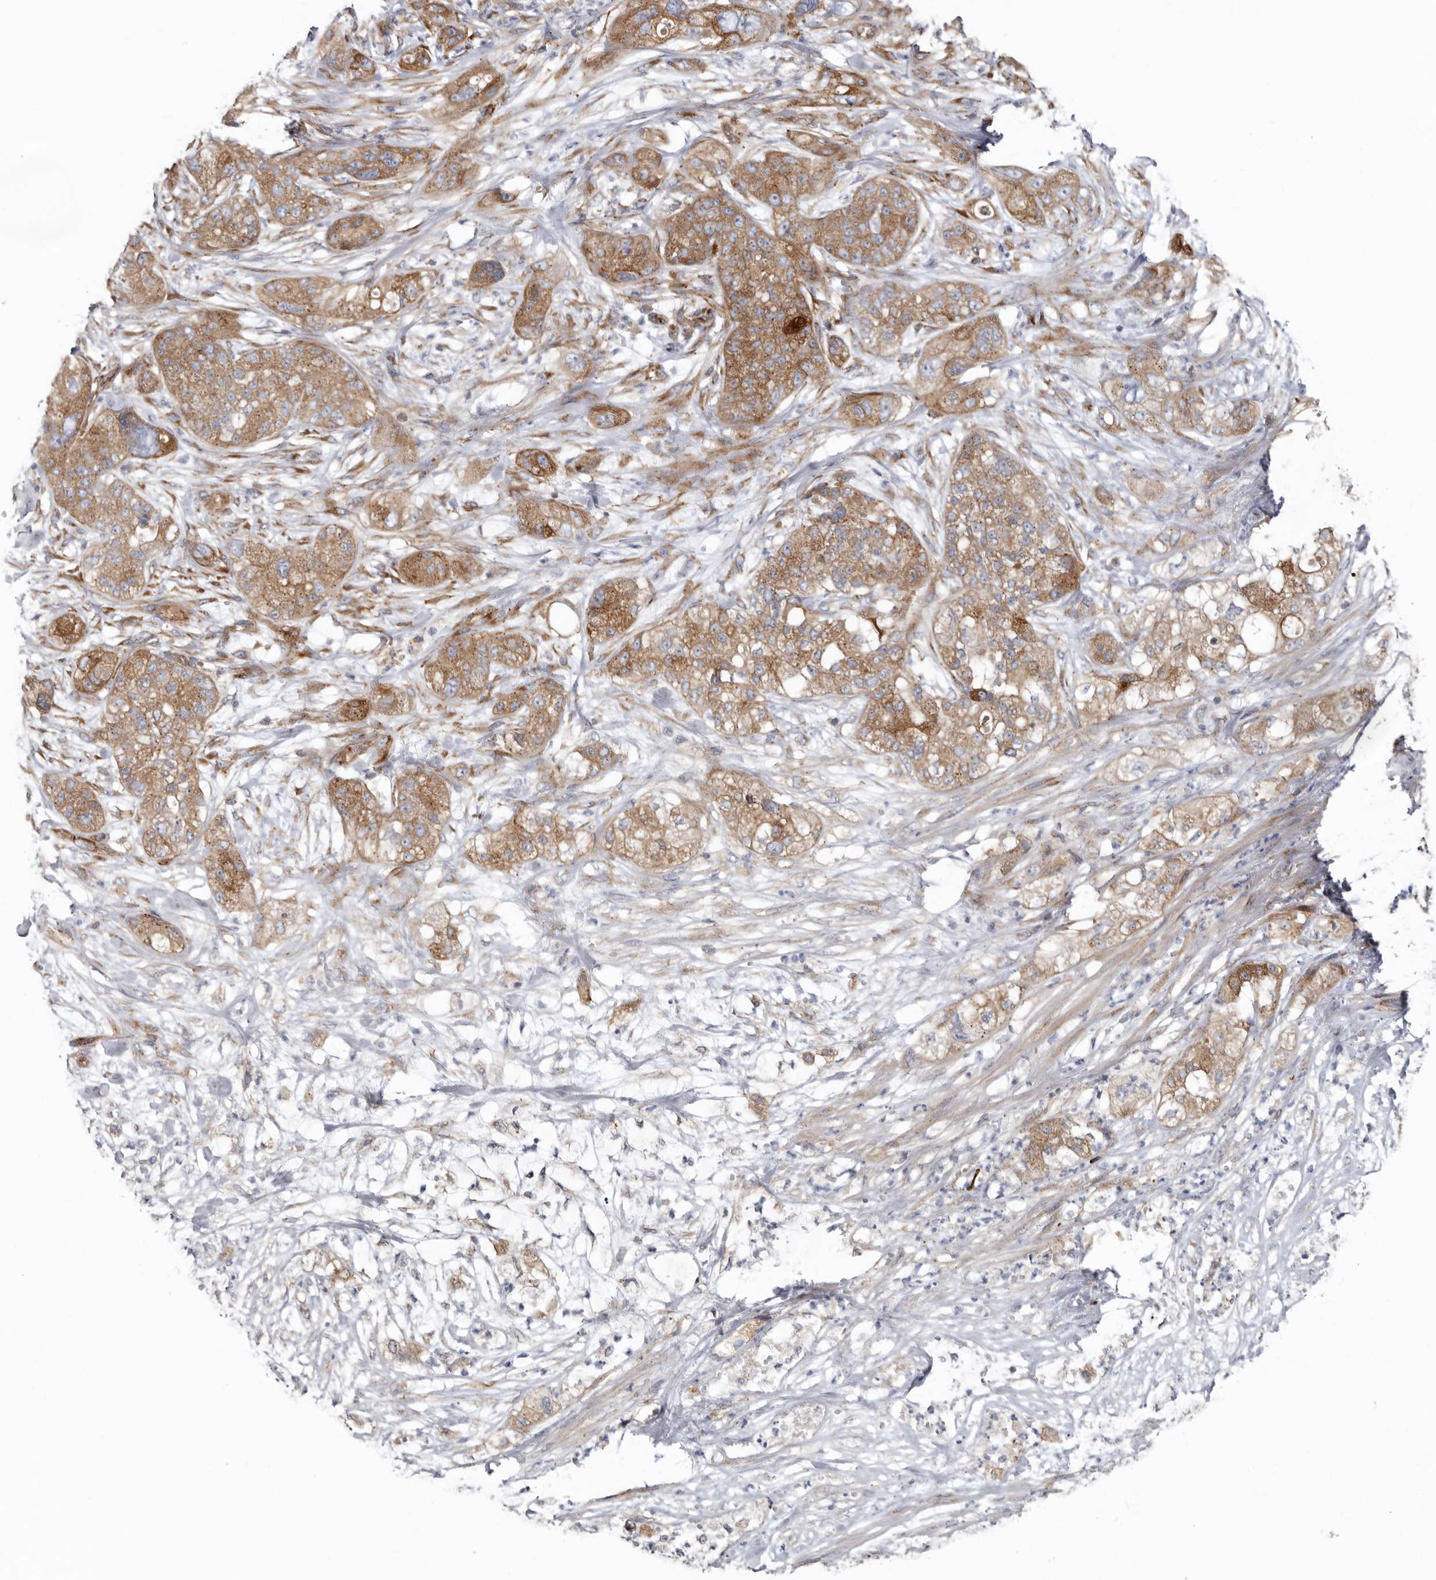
{"staining": {"intensity": "moderate", "quantity": ">75%", "location": "cytoplasmic/membranous"}, "tissue": "pancreatic cancer", "cell_type": "Tumor cells", "image_type": "cancer", "snomed": [{"axis": "morphology", "description": "Adenocarcinoma, NOS"}, {"axis": "topography", "description": "Pancreas"}], "caption": "A brown stain shows moderate cytoplasmic/membranous expression of a protein in human adenocarcinoma (pancreatic) tumor cells. (brown staining indicates protein expression, while blue staining denotes nuclei).", "gene": "LUZP1", "patient": {"sex": "female", "age": 78}}